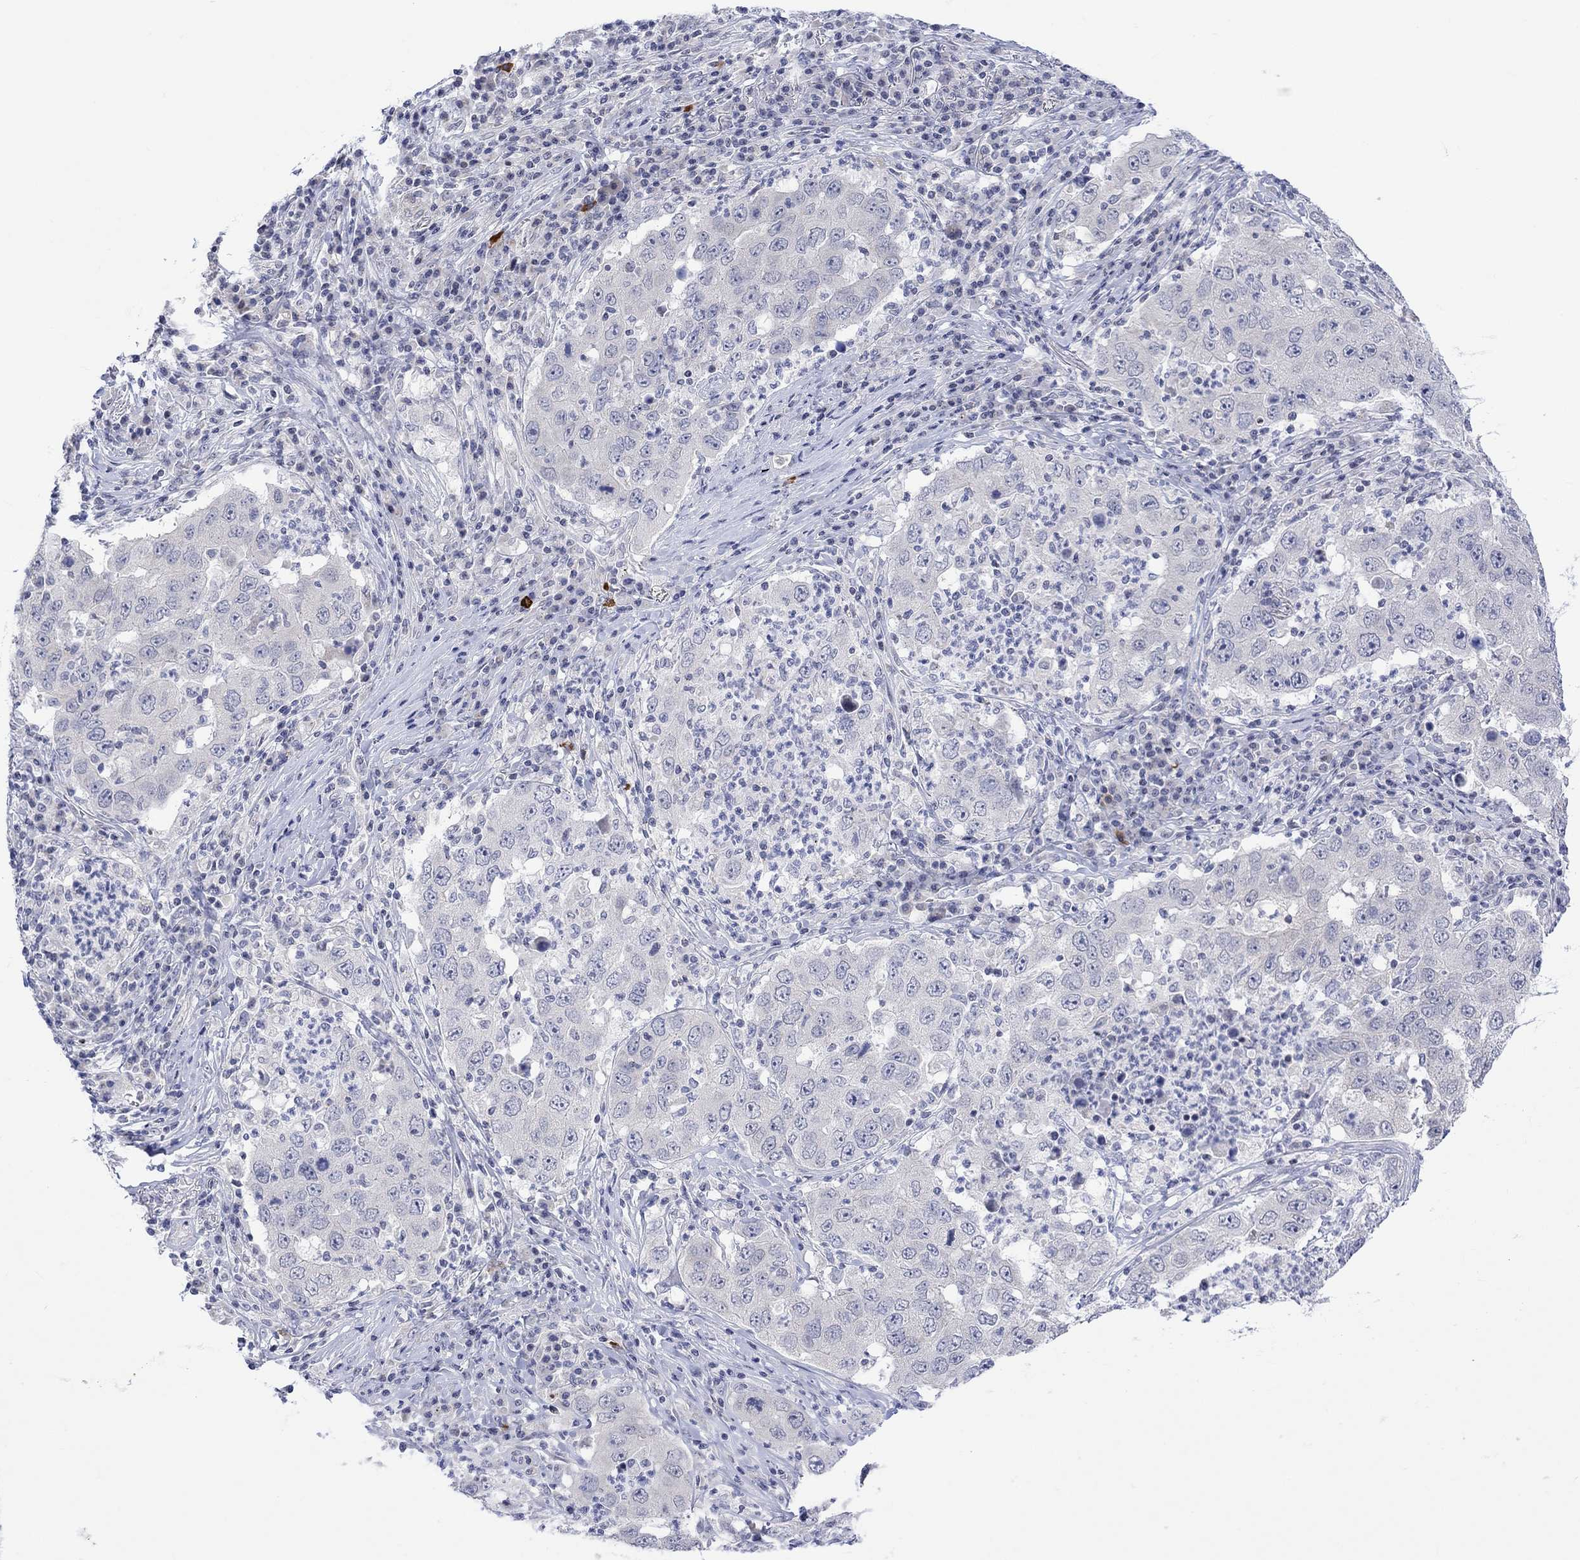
{"staining": {"intensity": "negative", "quantity": "none", "location": "none"}, "tissue": "lung cancer", "cell_type": "Tumor cells", "image_type": "cancer", "snomed": [{"axis": "morphology", "description": "Adenocarcinoma, NOS"}, {"axis": "topography", "description": "Lung"}], "caption": "Immunohistochemistry histopathology image of human adenocarcinoma (lung) stained for a protein (brown), which shows no staining in tumor cells.", "gene": "DCX", "patient": {"sex": "male", "age": 73}}